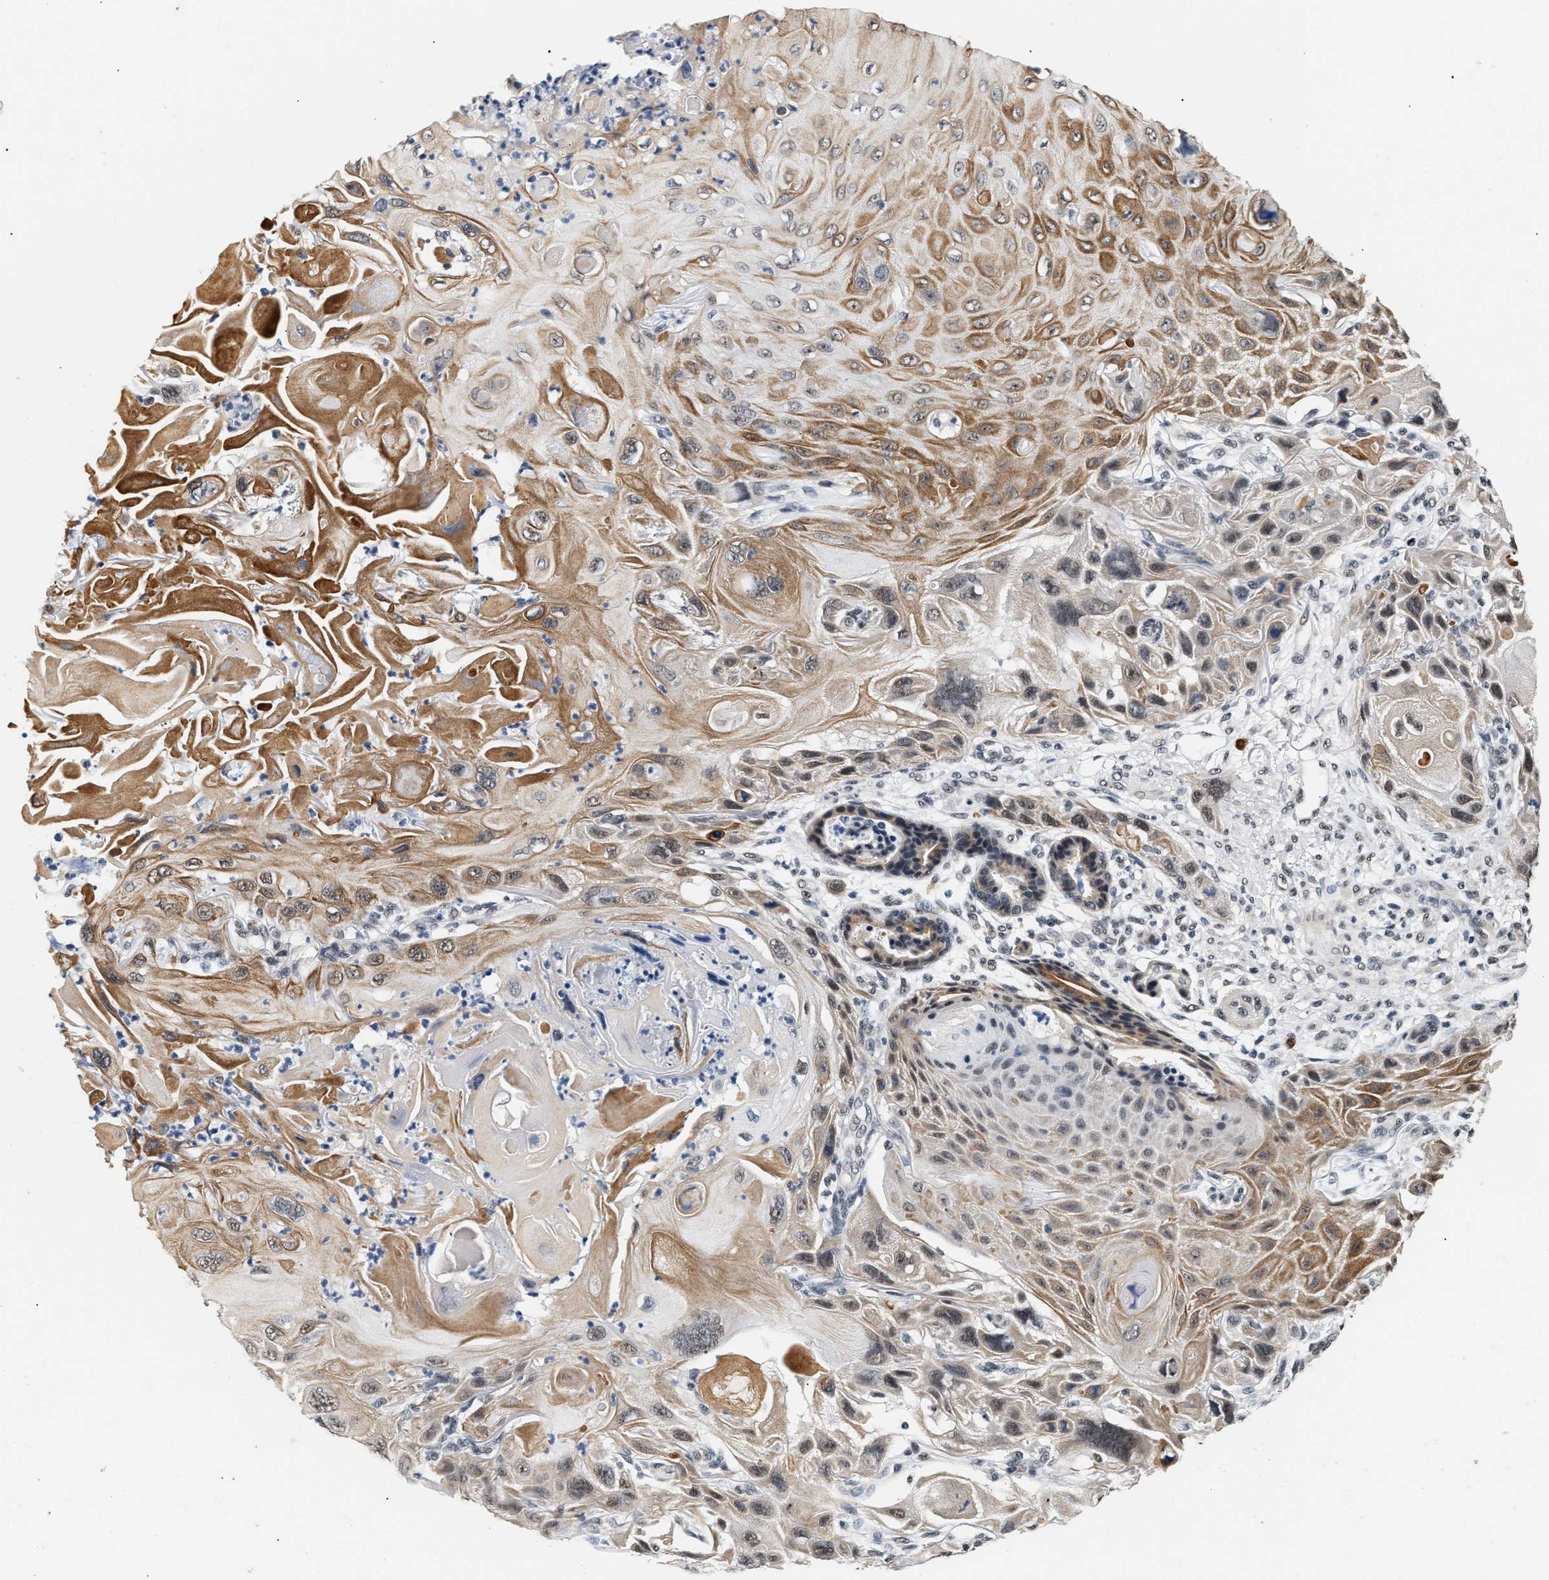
{"staining": {"intensity": "moderate", "quantity": ">75%", "location": "cytoplasmic/membranous"}, "tissue": "skin cancer", "cell_type": "Tumor cells", "image_type": "cancer", "snomed": [{"axis": "morphology", "description": "Squamous cell carcinoma, NOS"}, {"axis": "topography", "description": "Skin"}], "caption": "Immunohistochemical staining of skin cancer (squamous cell carcinoma) reveals medium levels of moderate cytoplasmic/membranous expression in about >75% of tumor cells.", "gene": "THOC1", "patient": {"sex": "female", "age": 77}}